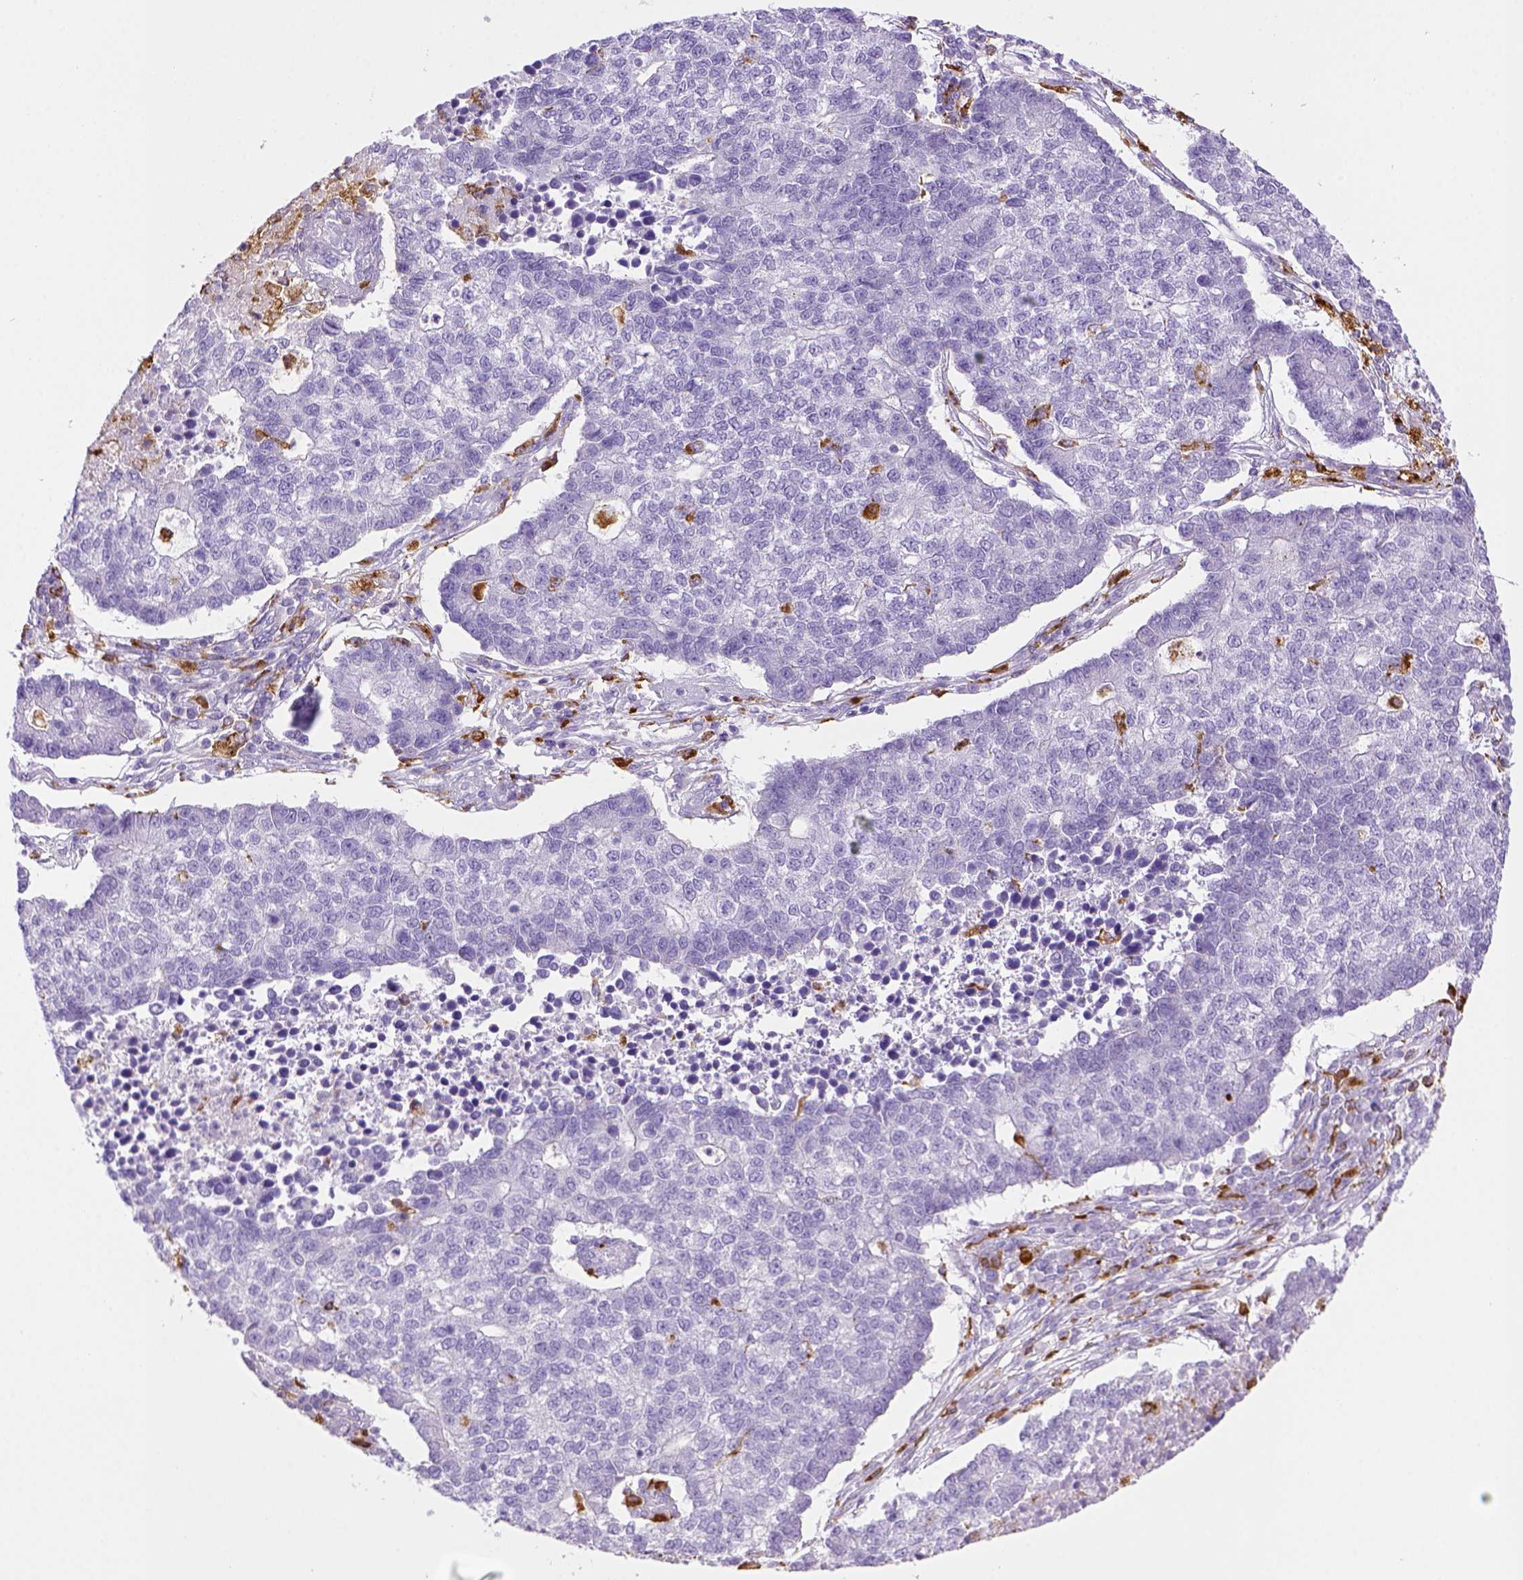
{"staining": {"intensity": "negative", "quantity": "none", "location": "none"}, "tissue": "lung cancer", "cell_type": "Tumor cells", "image_type": "cancer", "snomed": [{"axis": "morphology", "description": "Adenocarcinoma, NOS"}, {"axis": "topography", "description": "Lung"}], "caption": "IHC histopathology image of human lung adenocarcinoma stained for a protein (brown), which displays no expression in tumor cells. (DAB (3,3'-diaminobenzidine) immunohistochemistry, high magnification).", "gene": "CD68", "patient": {"sex": "male", "age": 57}}